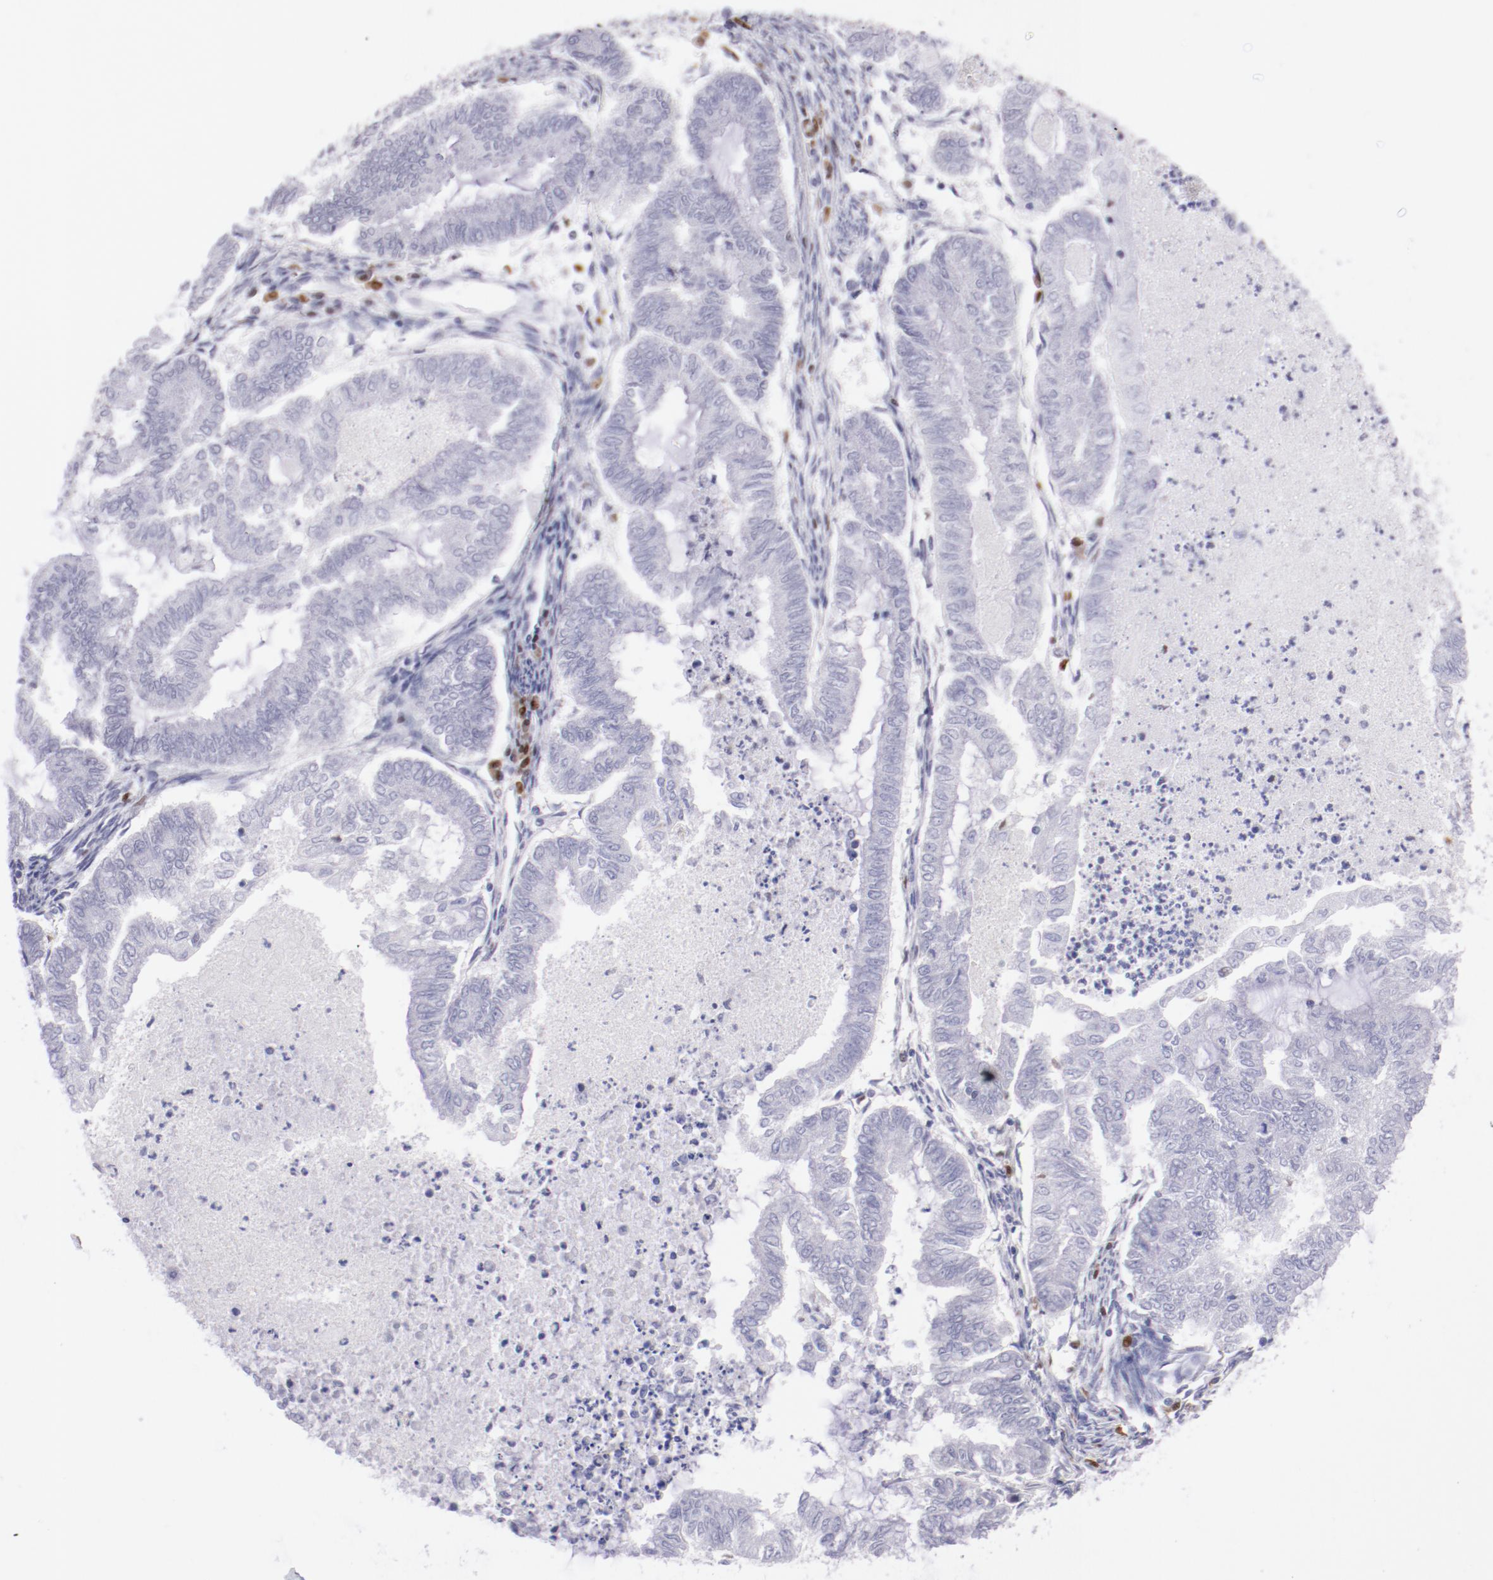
{"staining": {"intensity": "negative", "quantity": "none", "location": "none"}, "tissue": "endometrial cancer", "cell_type": "Tumor cells", "image_type": "cancer", "snomed": [{"axis": "morphology", "description": "Adenocarcinoma, NOS"}, {"axis": "topography", "description": "Endometrium"}], "caption": "Endometrial cancer was stained to show a protein in brown. There is no significant staining in tumor cells.", "gene": "IRF8", "patient": {"sex": "female", "age": 79}}